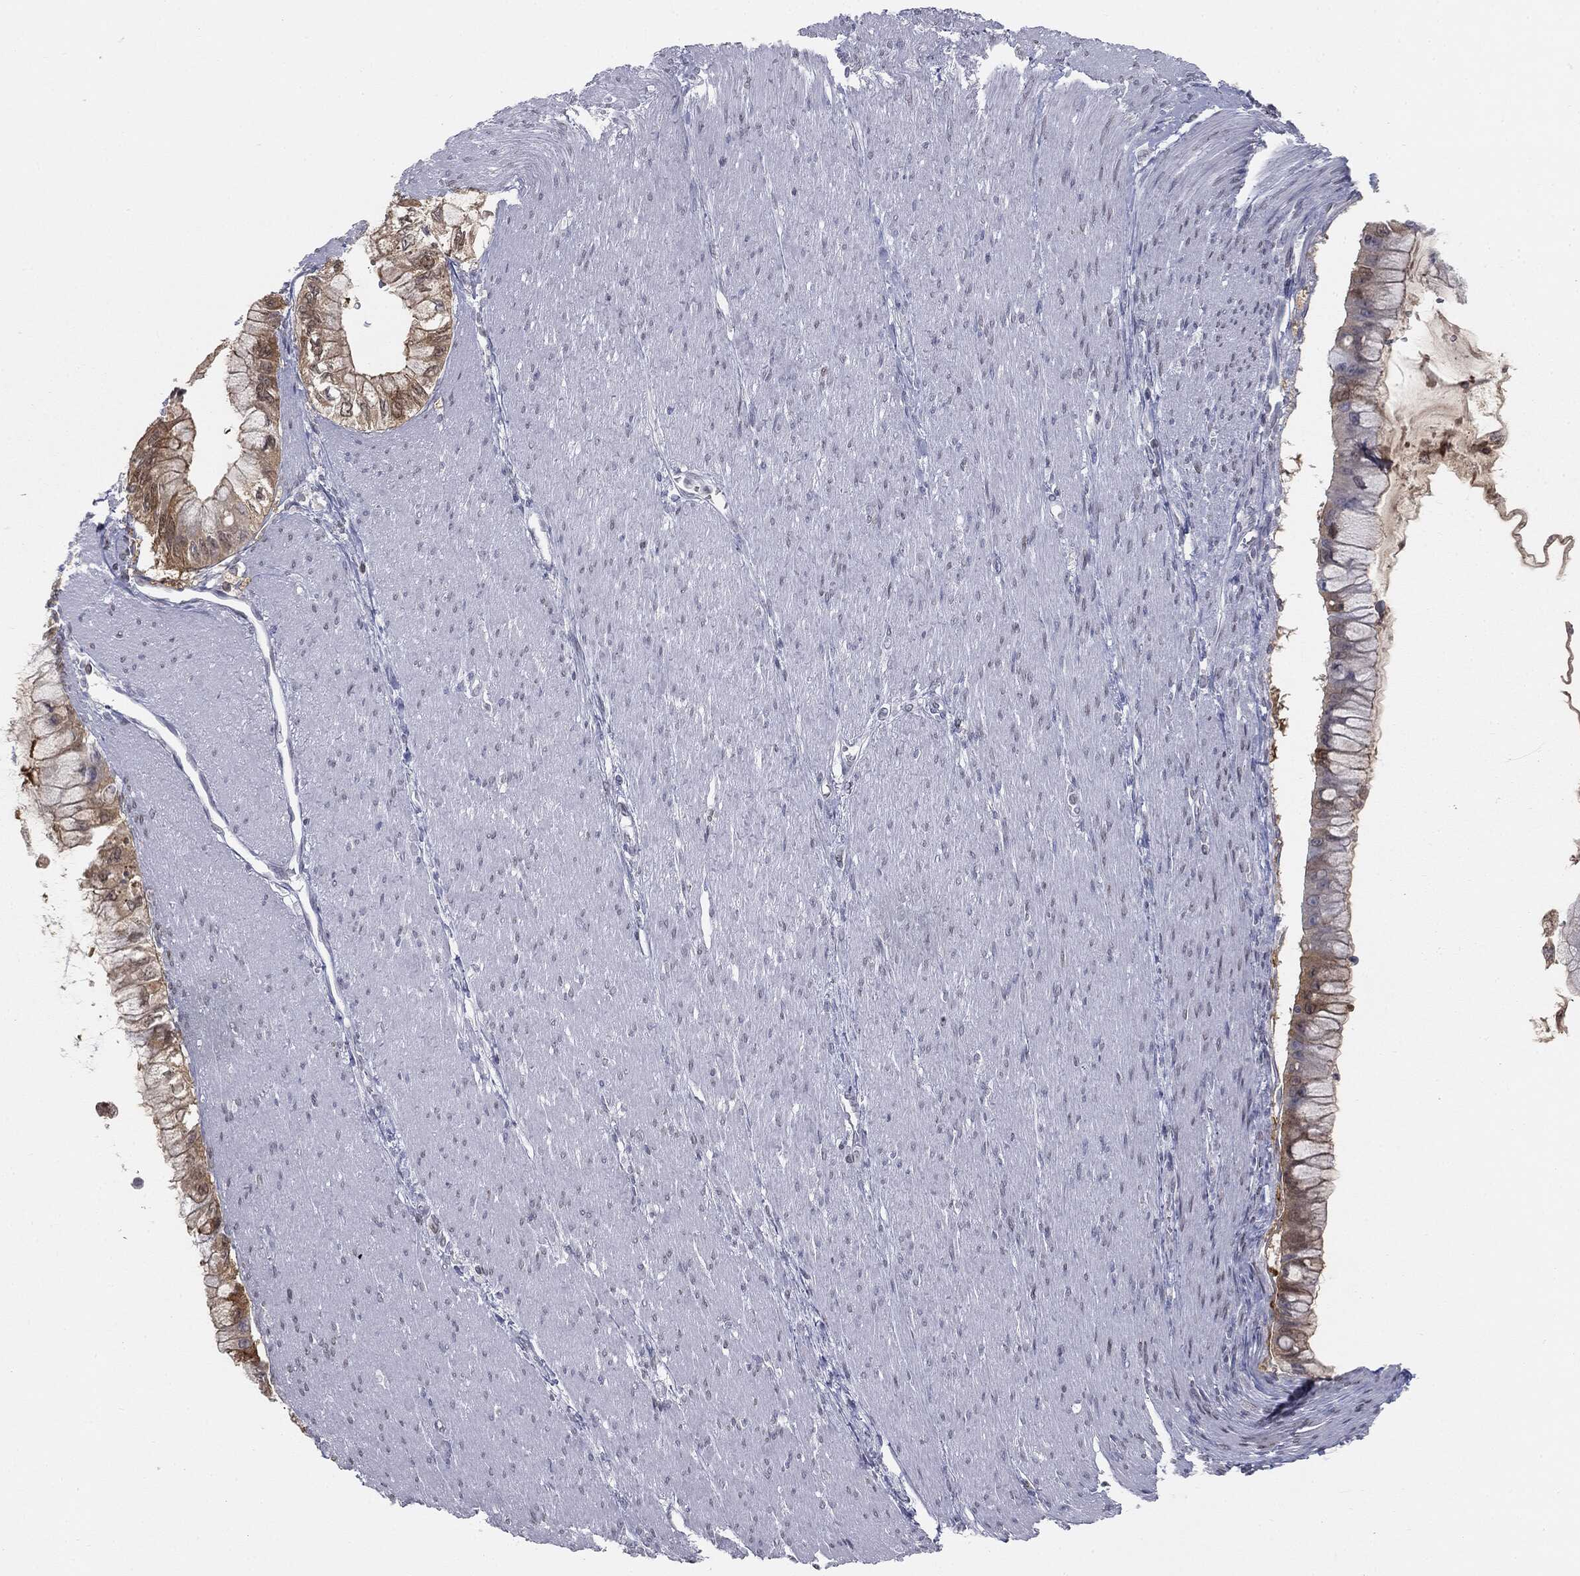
{"staining": {"intensity": "moderate", "quantity": "25%-75%", "location": "cytoplasmic/membranous"}, "tissue": "pancreatic cancer", "cell_type": "Tumor cells", "image_type": "cancer", "snomed": [{"axis": "morphology", "description": "Adenocarcinoma, NOS"}, {"axis": "topography", "description": "Pancreas"}], "caption": "High-power microscopy captured an IHC image of pancreatic cancer (adenocarcinoma), revealing moderate cytoplasmic/membranous positivity in approximately 25%-75% of tumor cells.", "gene": "ALDOB", "patient": {"sex": "male", "age": 48}}